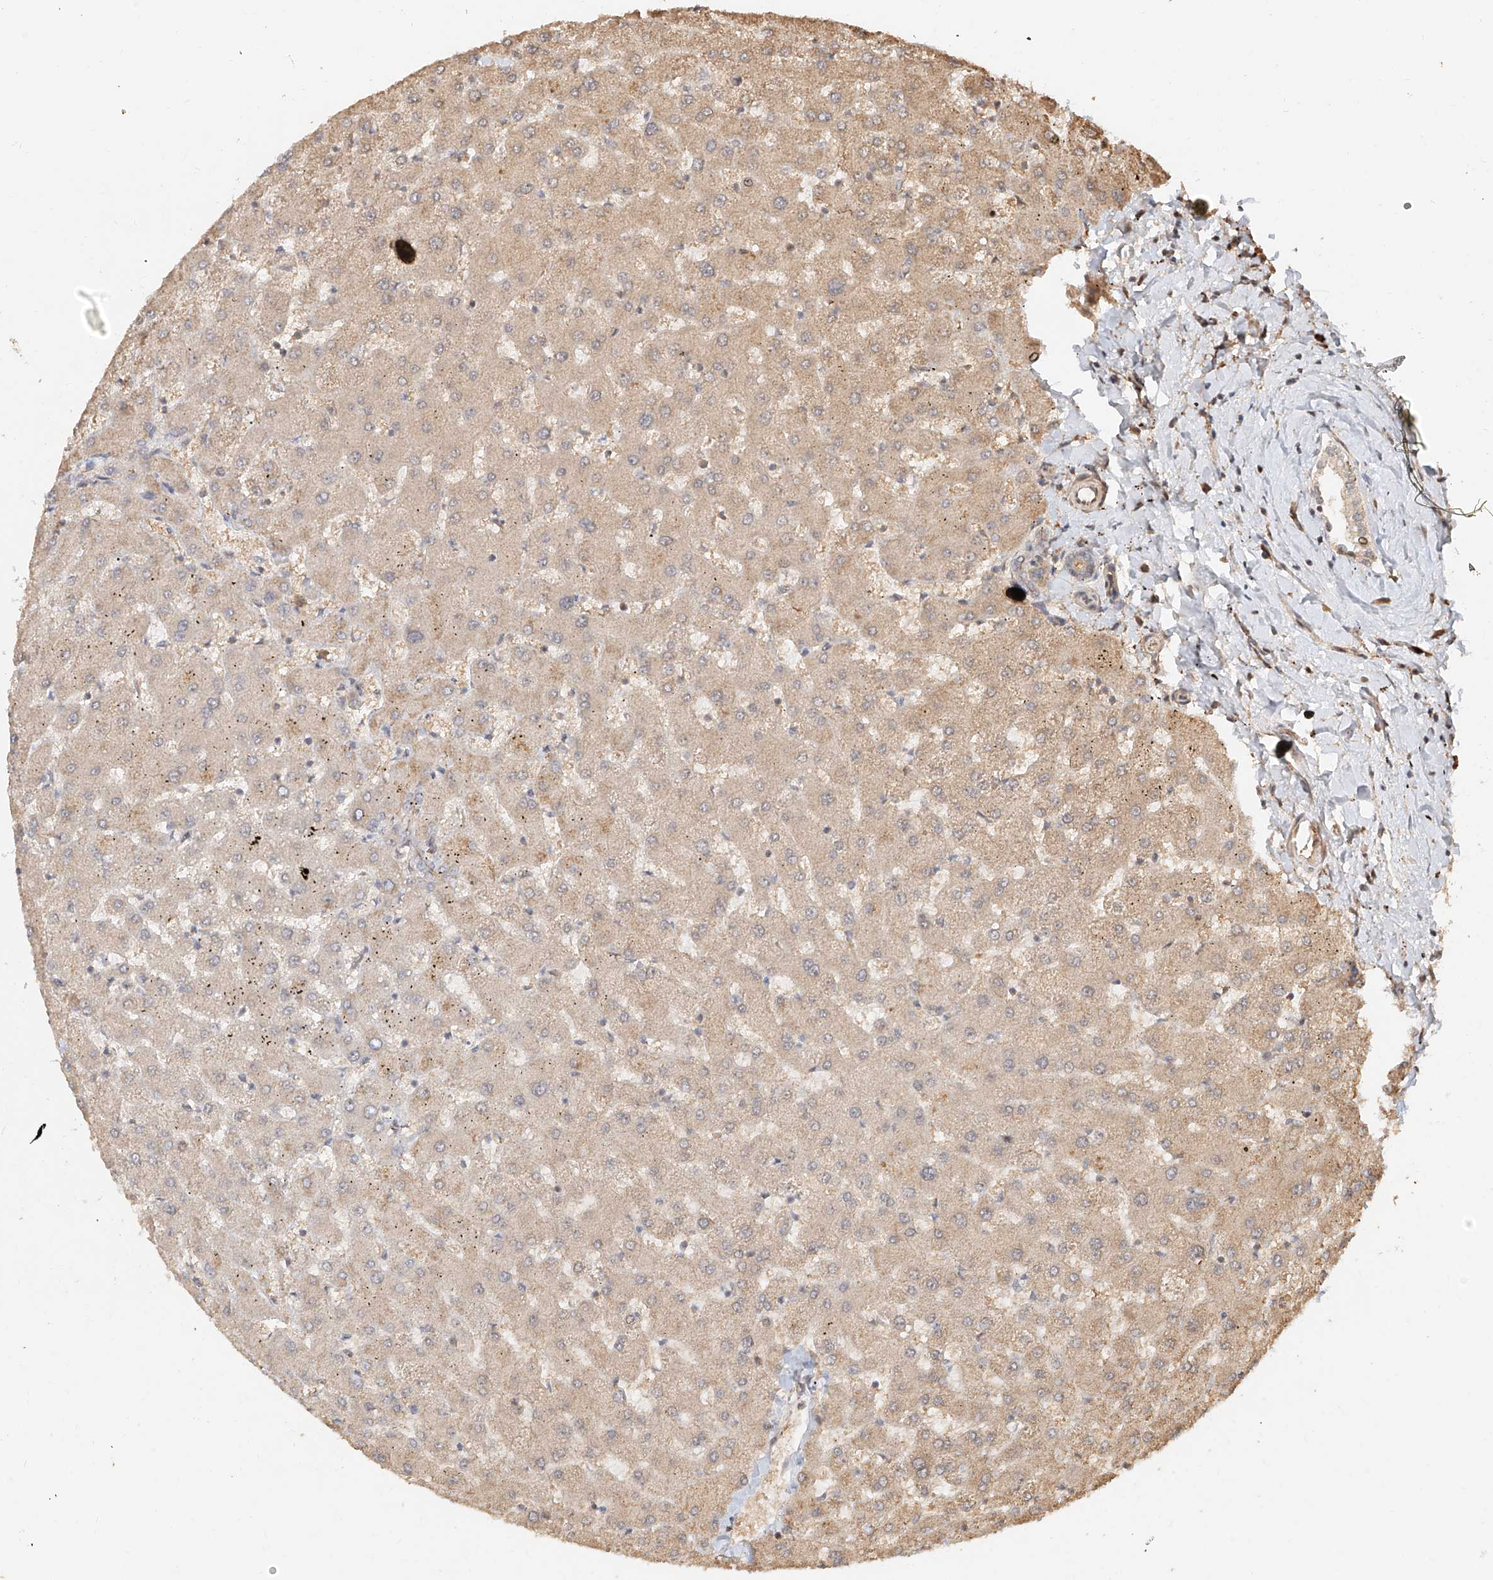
{"staining": {"intensity": "negative", "quantity": "none", "location": "none"}, "tissue": "liver", "cell_type": "Cholangiocytes", "image_type": "normal", "snomed": [{"axis": "morphology", "description": "Normal tissue, NOS"}, {"axis": "topography", "description": "Liver"}], "caption": "Liver stained for a protein using immunohistochemistry (IHC) reveals no staining cholangiocytes.", "gene": "NAP1L1", "patient": {"sex": "female", "age": 63}}